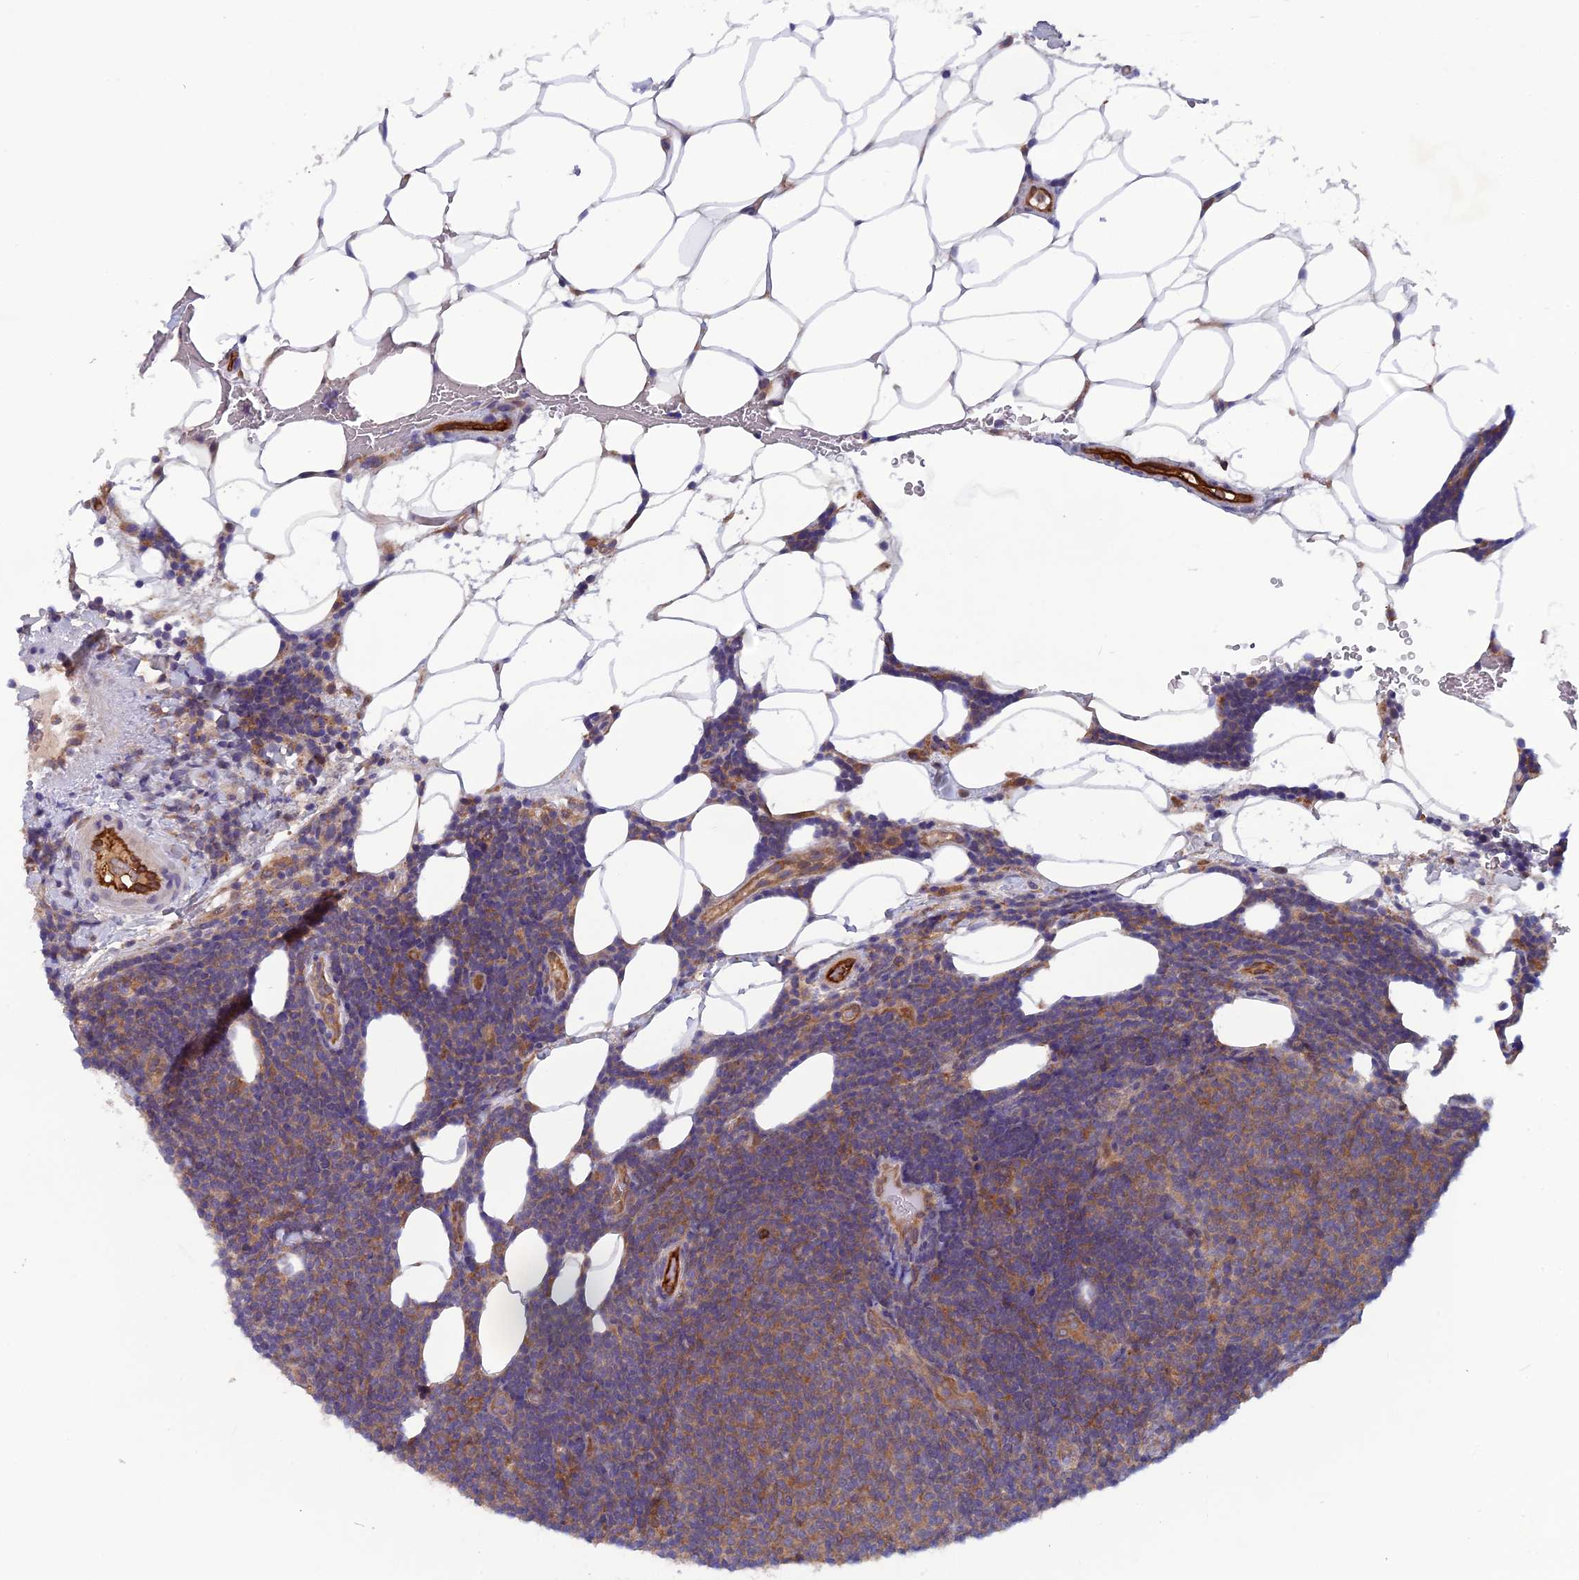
{"staining": {"intensity": "moderate", "quantity": "25%-75%", "location": "cytoplasmic/membranous"}, "tissue": "lymphoma", "cell_type": "Tumor cells", "image_type": "cancer", "snomed": [{"axis": "morphology", "description": "Malignant lymphoma, non-Hodgkin's type, Low grade"}, {"axis": "topography", "description": "Lymph node"}], "caption": "Lymphoma stained with immunohistochemistry (IHC) displays moderate cytoplasmic/membranous staining in approximately 25%-75% of tumor cells.", "gene": "MAST2", "patient": {"sex": "male", "age": 66}}